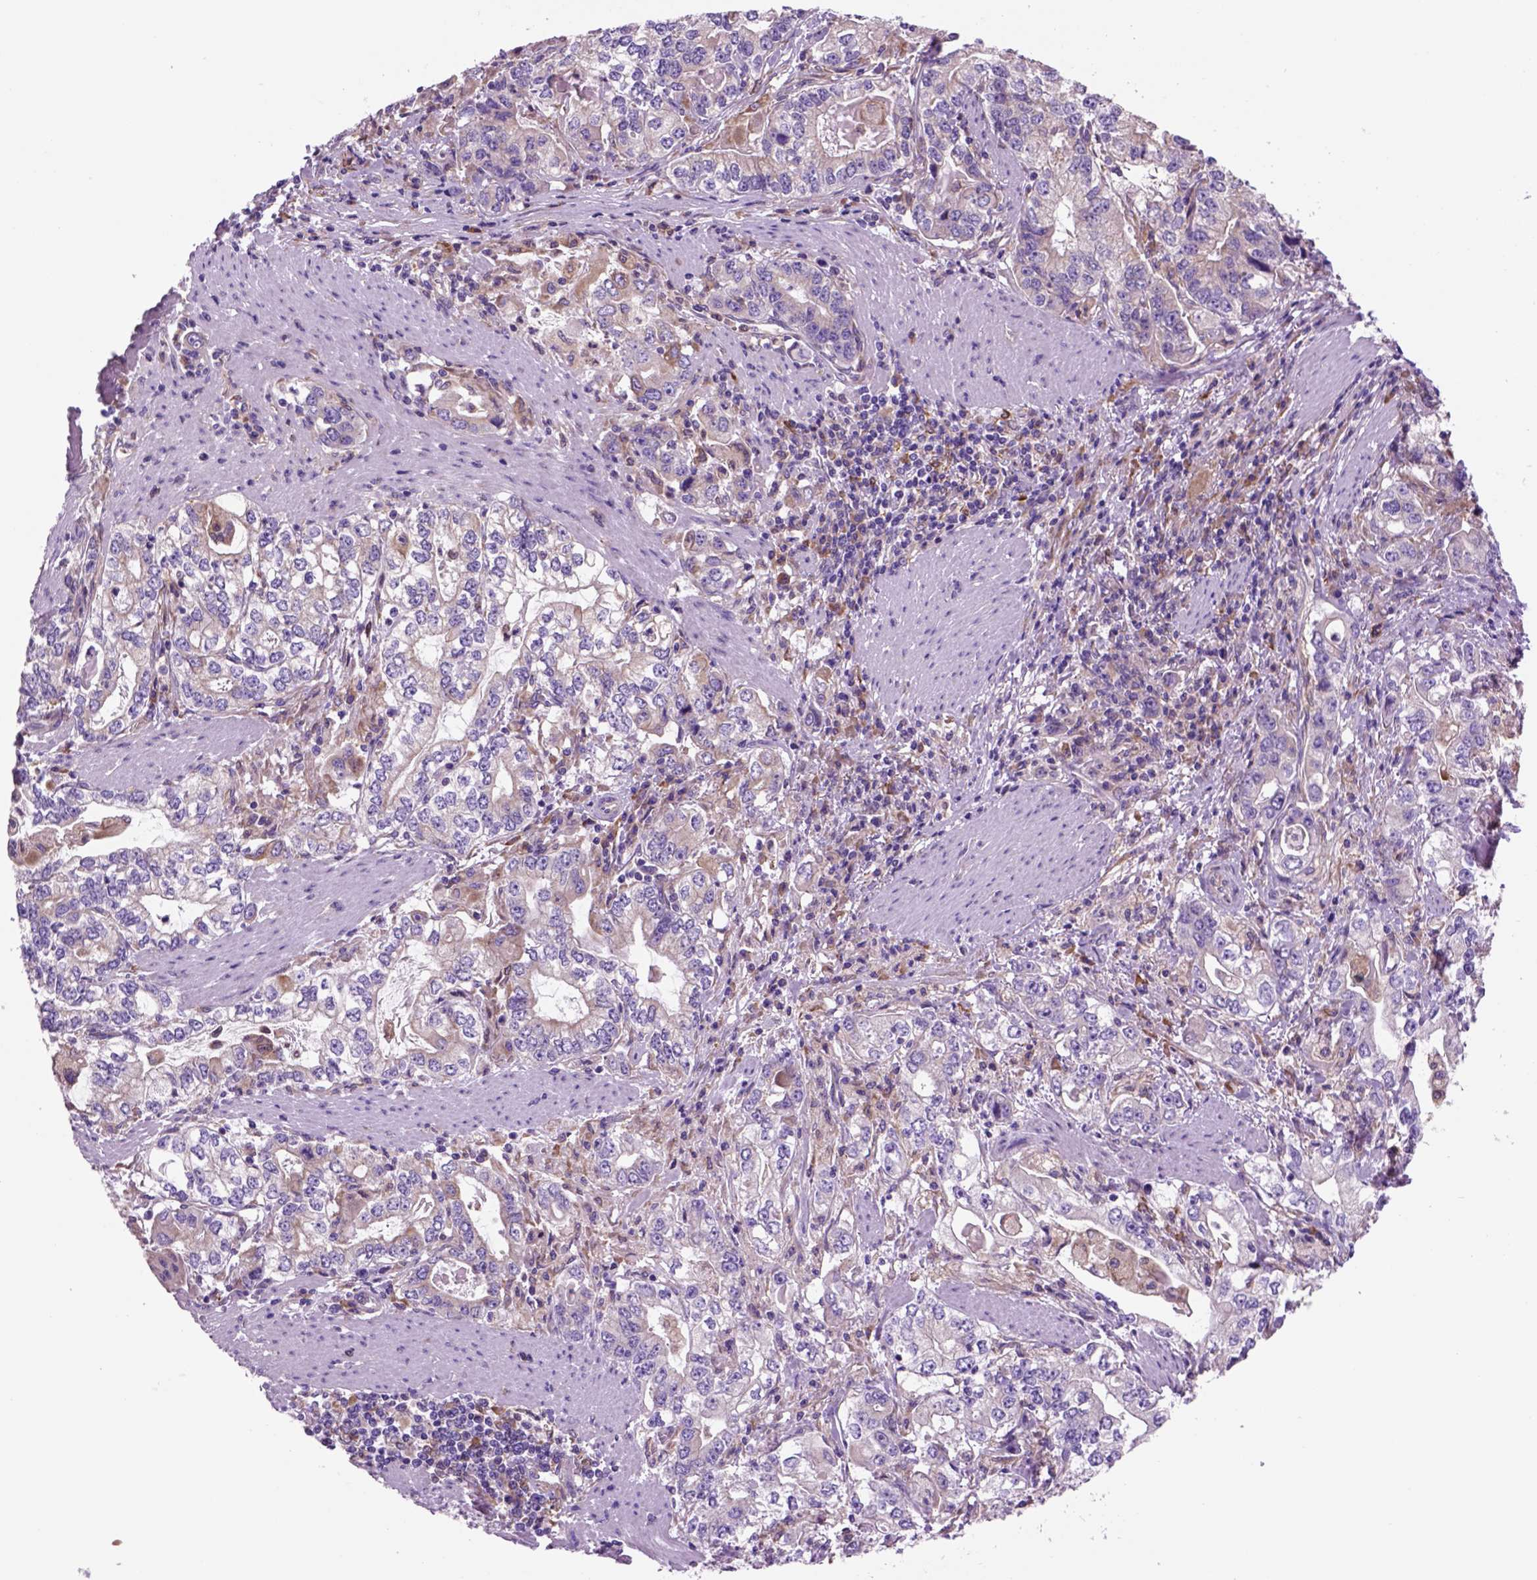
{"staining": {"intensity": "negative", "quantity": "none", "location": "none"}, "tissue": "stomach cancer", "cell_type": "Tumor cells", "image_type": "cancer", "snomed": [{"axis": "morphology", "description": "Adenocarcinoma, NOS"}, {"axis": "topography", "description": "Stomach, lower"}], "caption": "The image demonstrates no staining of tumor cells in stomach cancer (adenocarcinoma).", "gene": "PIAS3", "patient": {"sex": "female", "age": 72}}